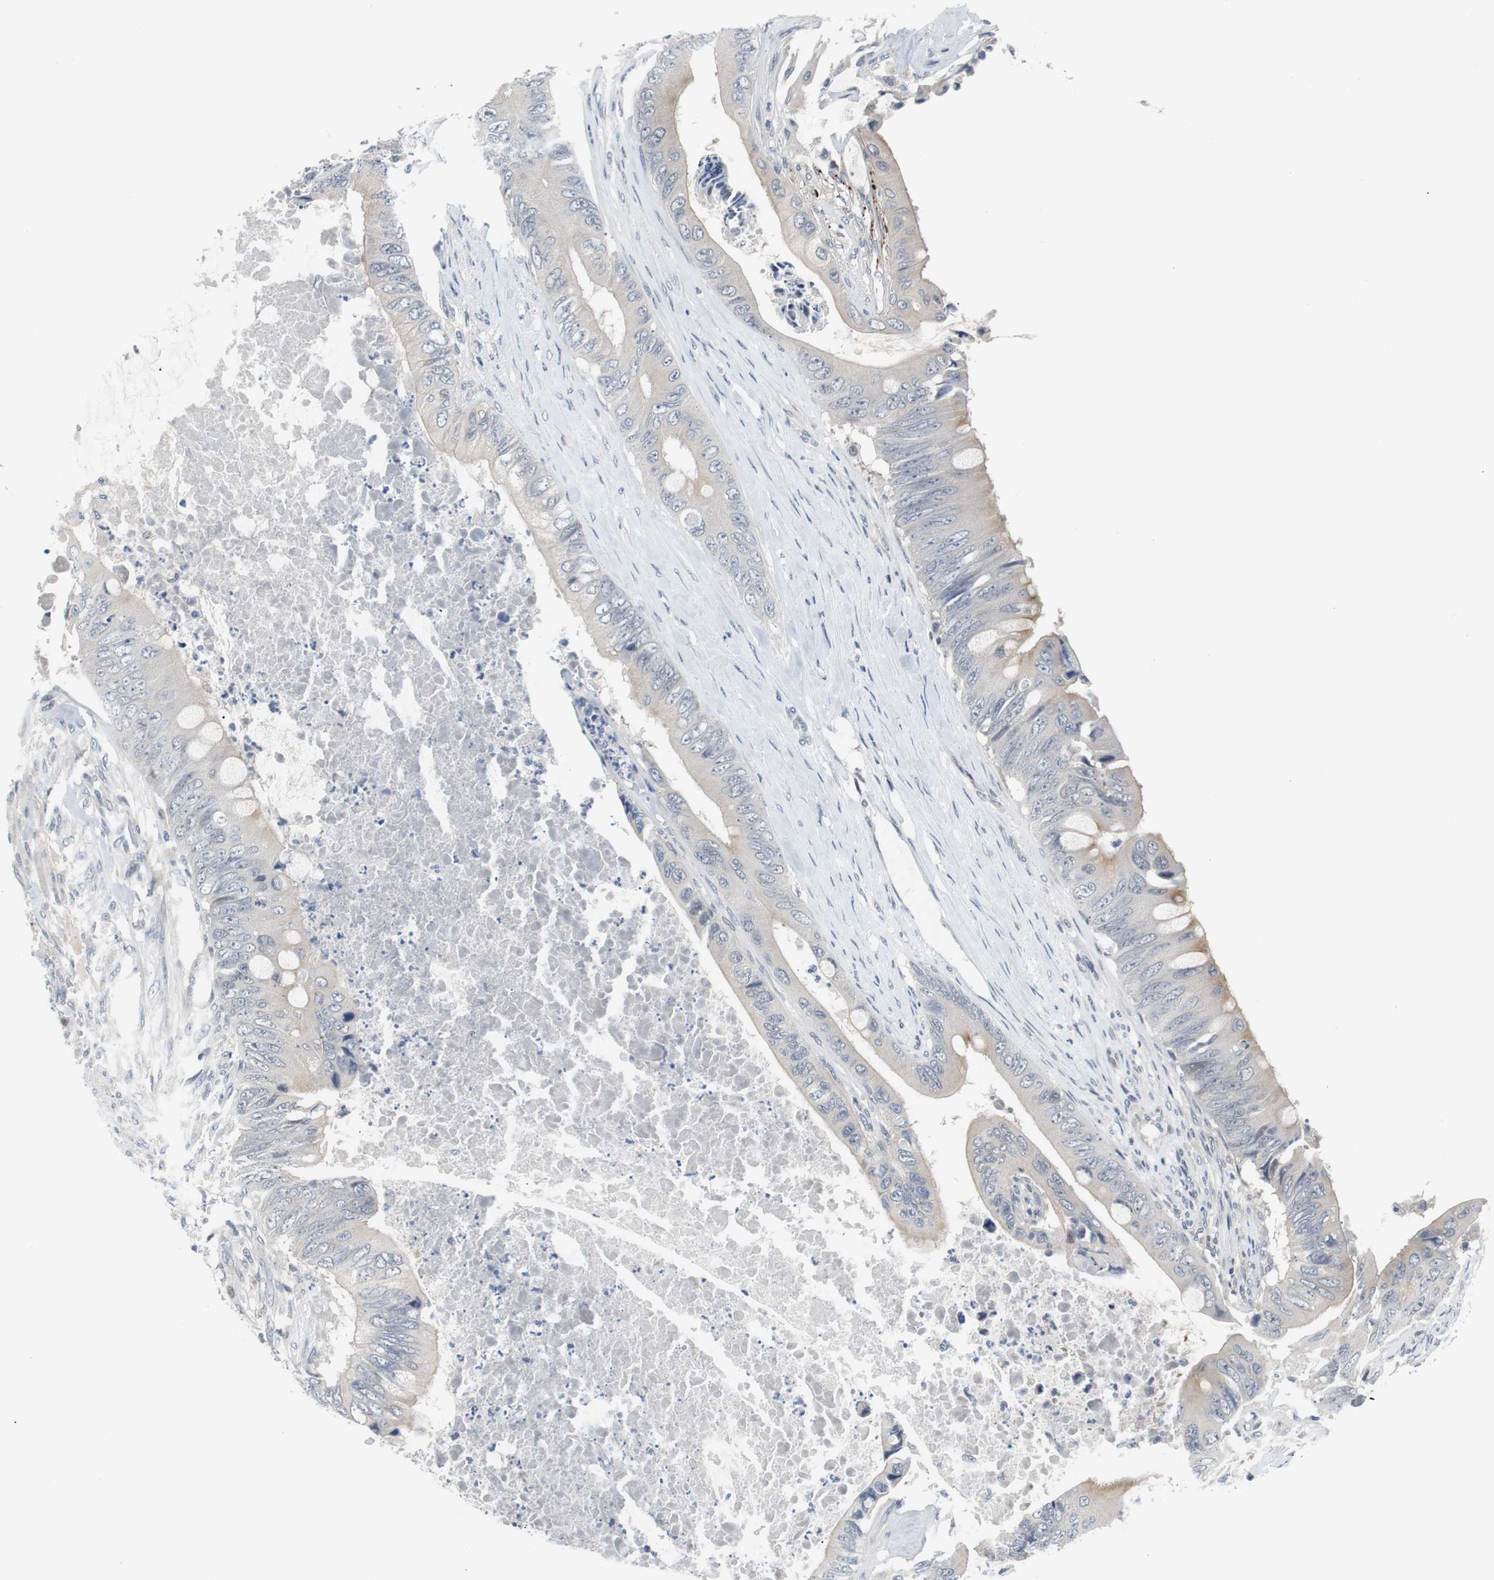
{"staining": {"intensity": "weak", "quantity": "<25%", "location": "cytoplasmic/membranous"}, "tissue": "colorectal cancer", "cell_type": "Tumor cells", "image_type": "cancer", "snomed": [{"axis": "morphology", "description": "Adenocarcinoma, NOS"}, {"axis": "topography", "description": "Rectum"}], "caption": "Tumor cells are negative for brown protein staining in colorectal cancer.", "gene": "MAP2K4", "patient": {"sex": "female", "age": 77}}